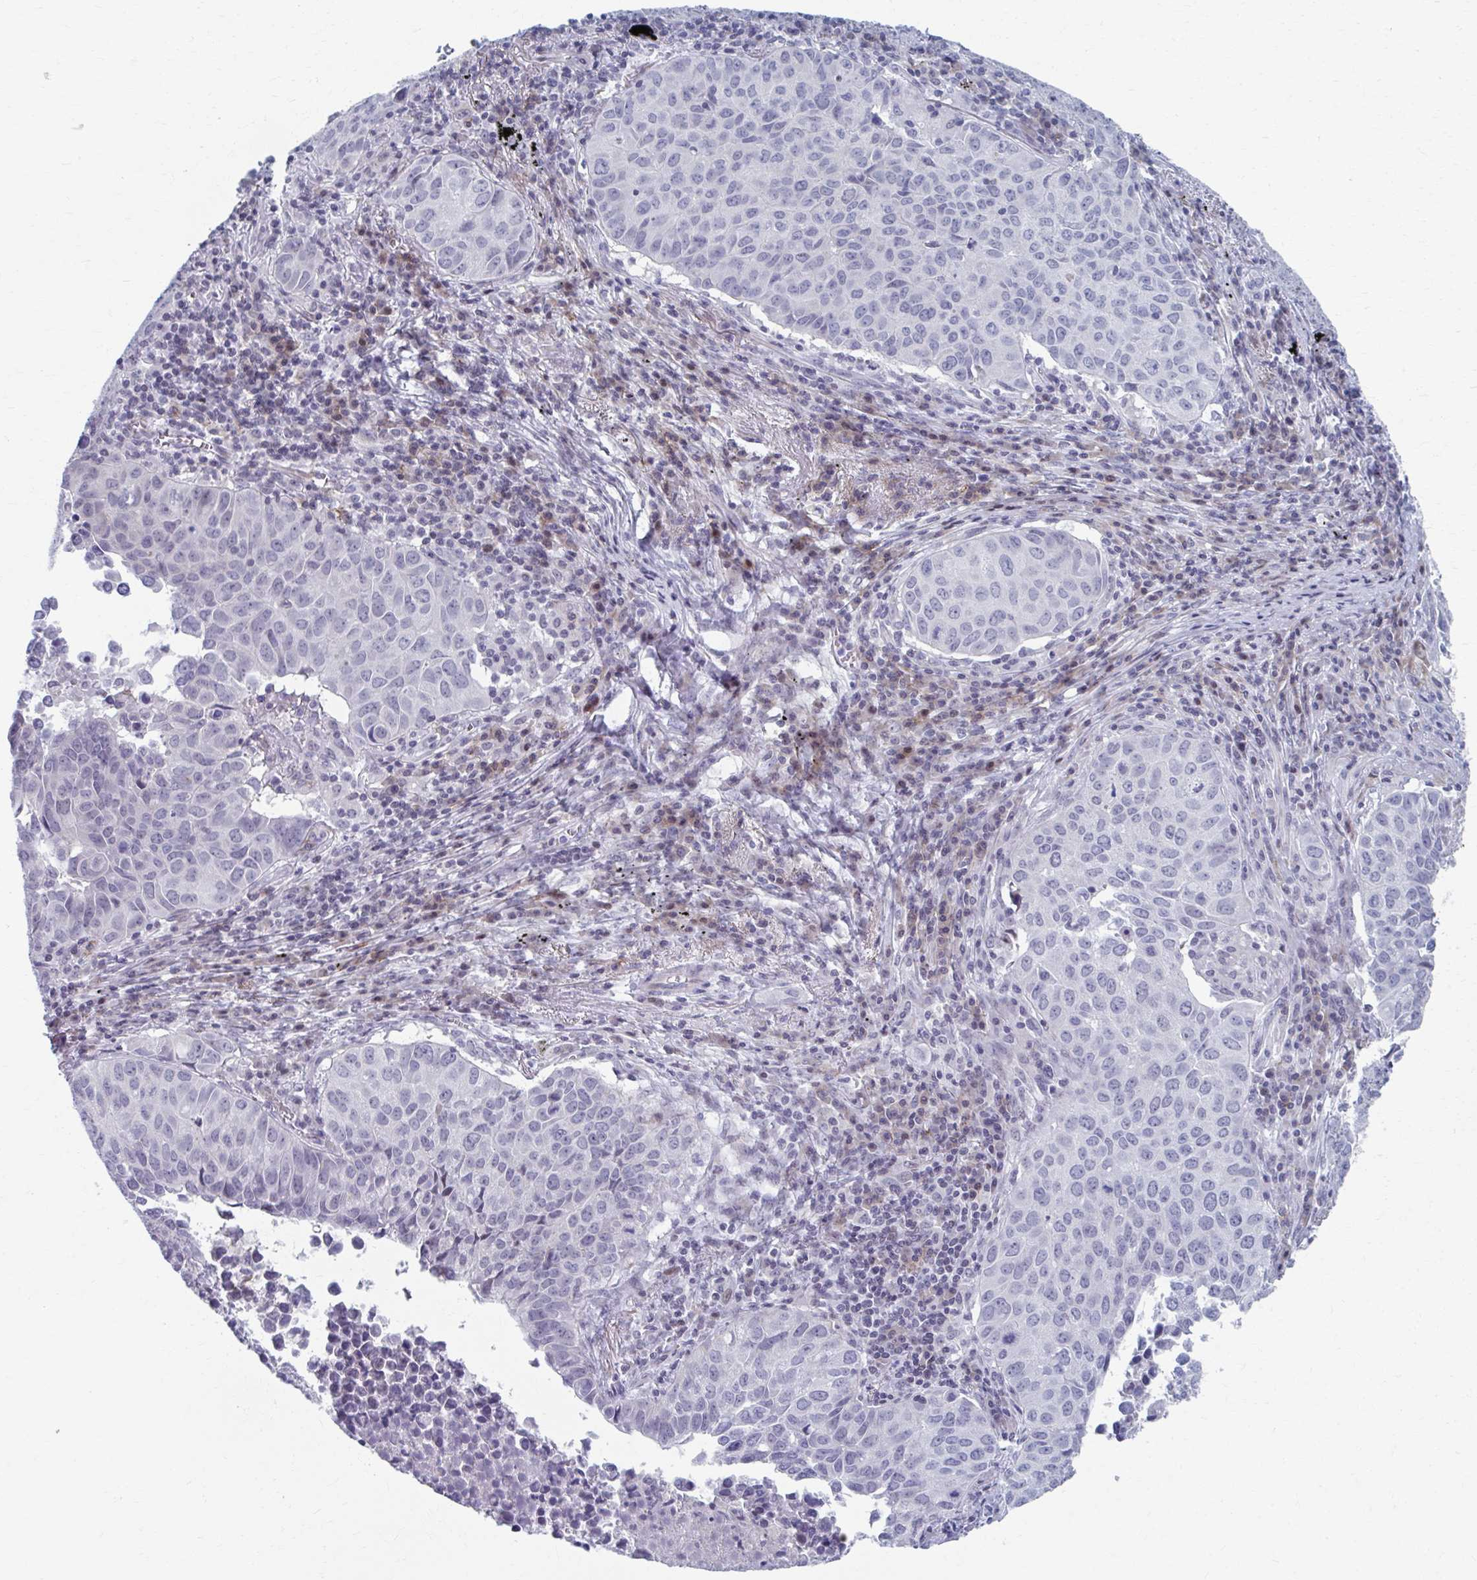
{"staining": {"intensity": "negative", "quantity": "none", "location": "none"}, "tissue": "lung cancer", "cell_type": "Tumor cells", "image_type": "cancer", "snomed": [{"axis": "morphology", "description": "Adenocarcinoma, NOS"}, {"axis": "topography", "description": "Lung"}], "caption": "The IHC histopathology image has no significant positivity in tumor cells of adenocarcinoma (lung) tissue. Nuclei are stained in blue.", "gene": "ABHD16B", "patient": {"sex": "female", "age": 50}}